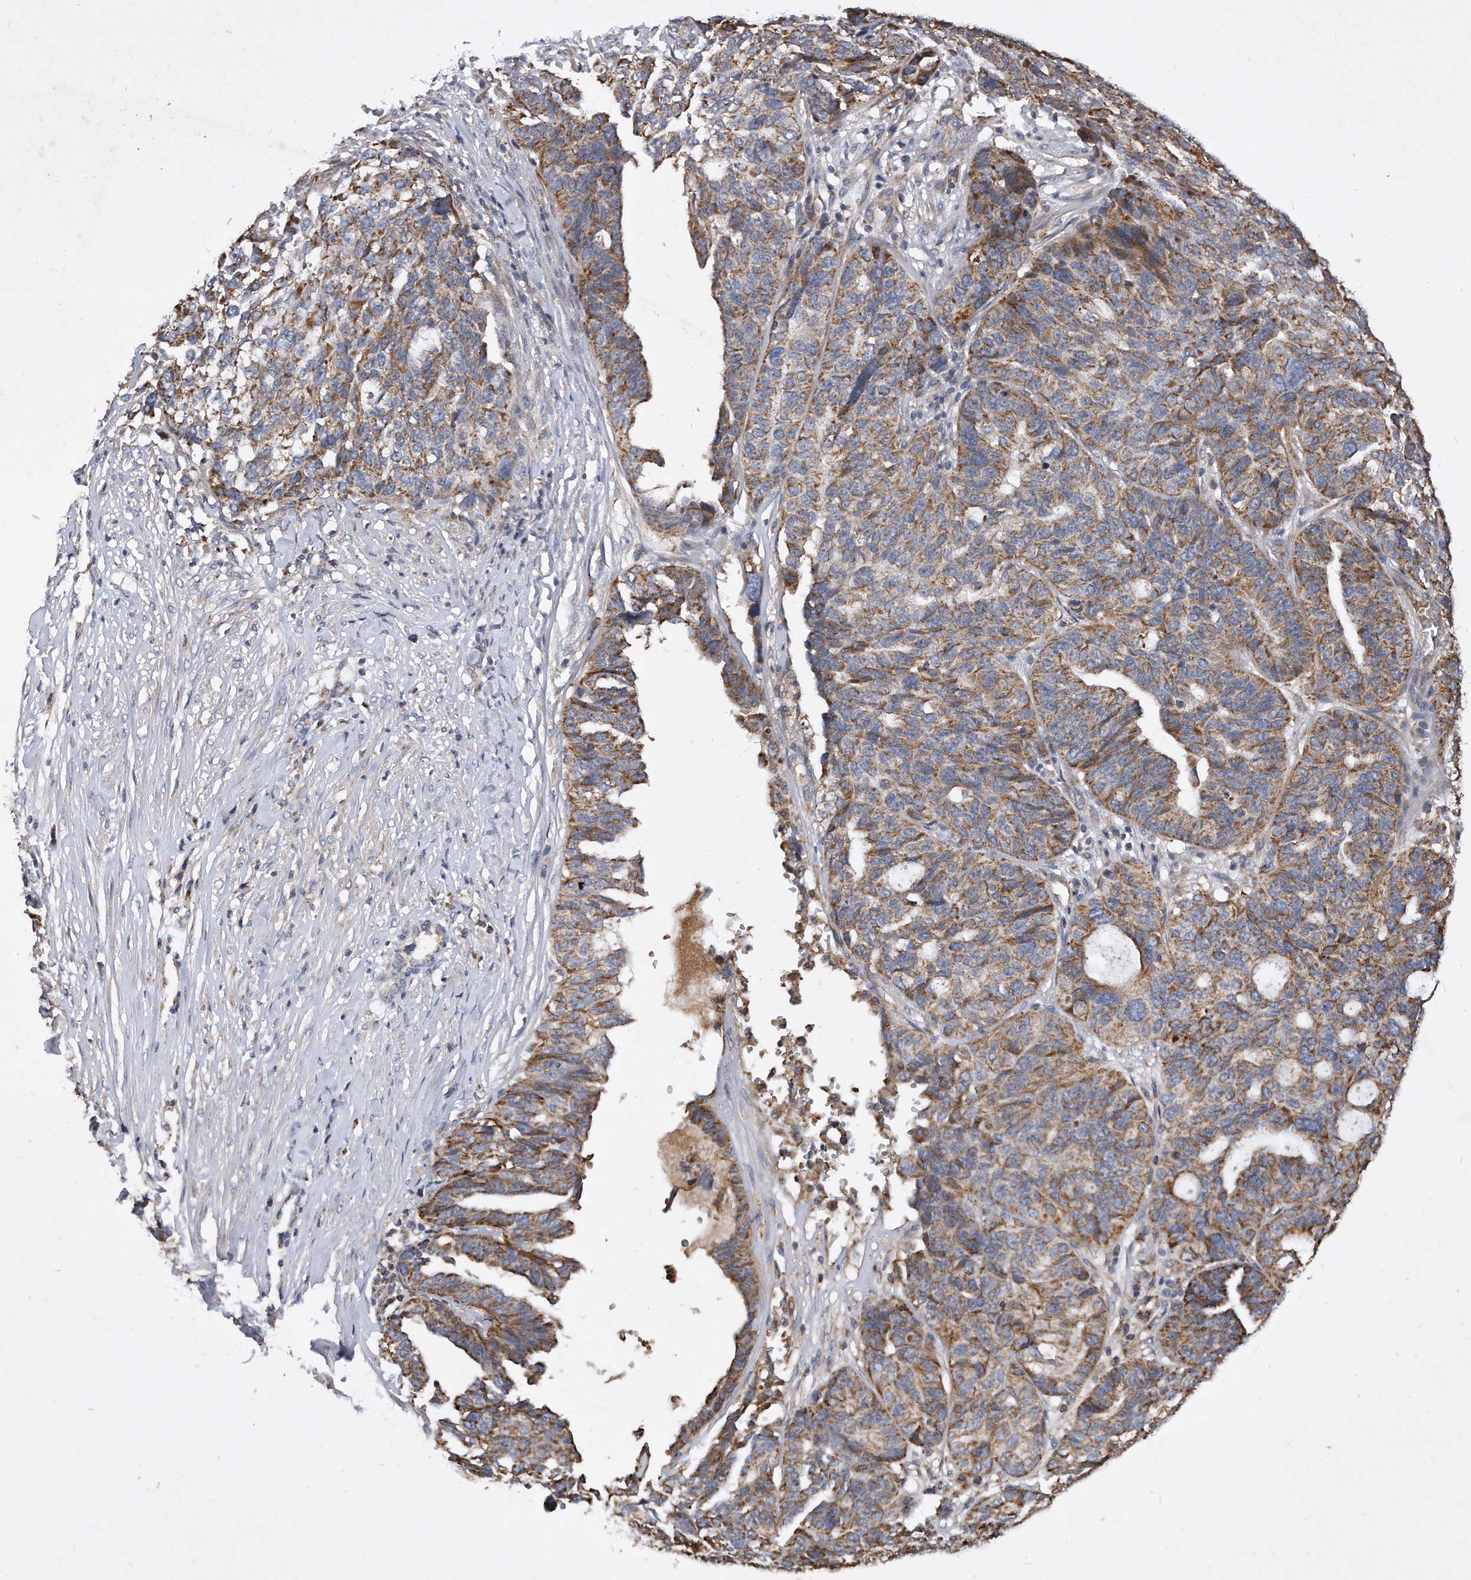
{"staining": {"intensity": "moderate", "quantity": ">75%", "location": "cytoplasmic/membranous"}, "tissue": "ovarian cancer", "cell_type": "Tumor cells", "image_type": "cancer", "snomed": [{"axis": "morphology", "description": "Cystadenocarcinoma, serous, NOS"}, {"axis": "topography", "description": "Ovary"}], "caption": "A histopathology image of ovarian cancer (serous cystadenocarcinoma) stained for a protein shows moderate cytoplasmic/membranous brown staining in tumor cells.", "gene": "PPP5C", "patient": {"sex": "female", "age": 59}}